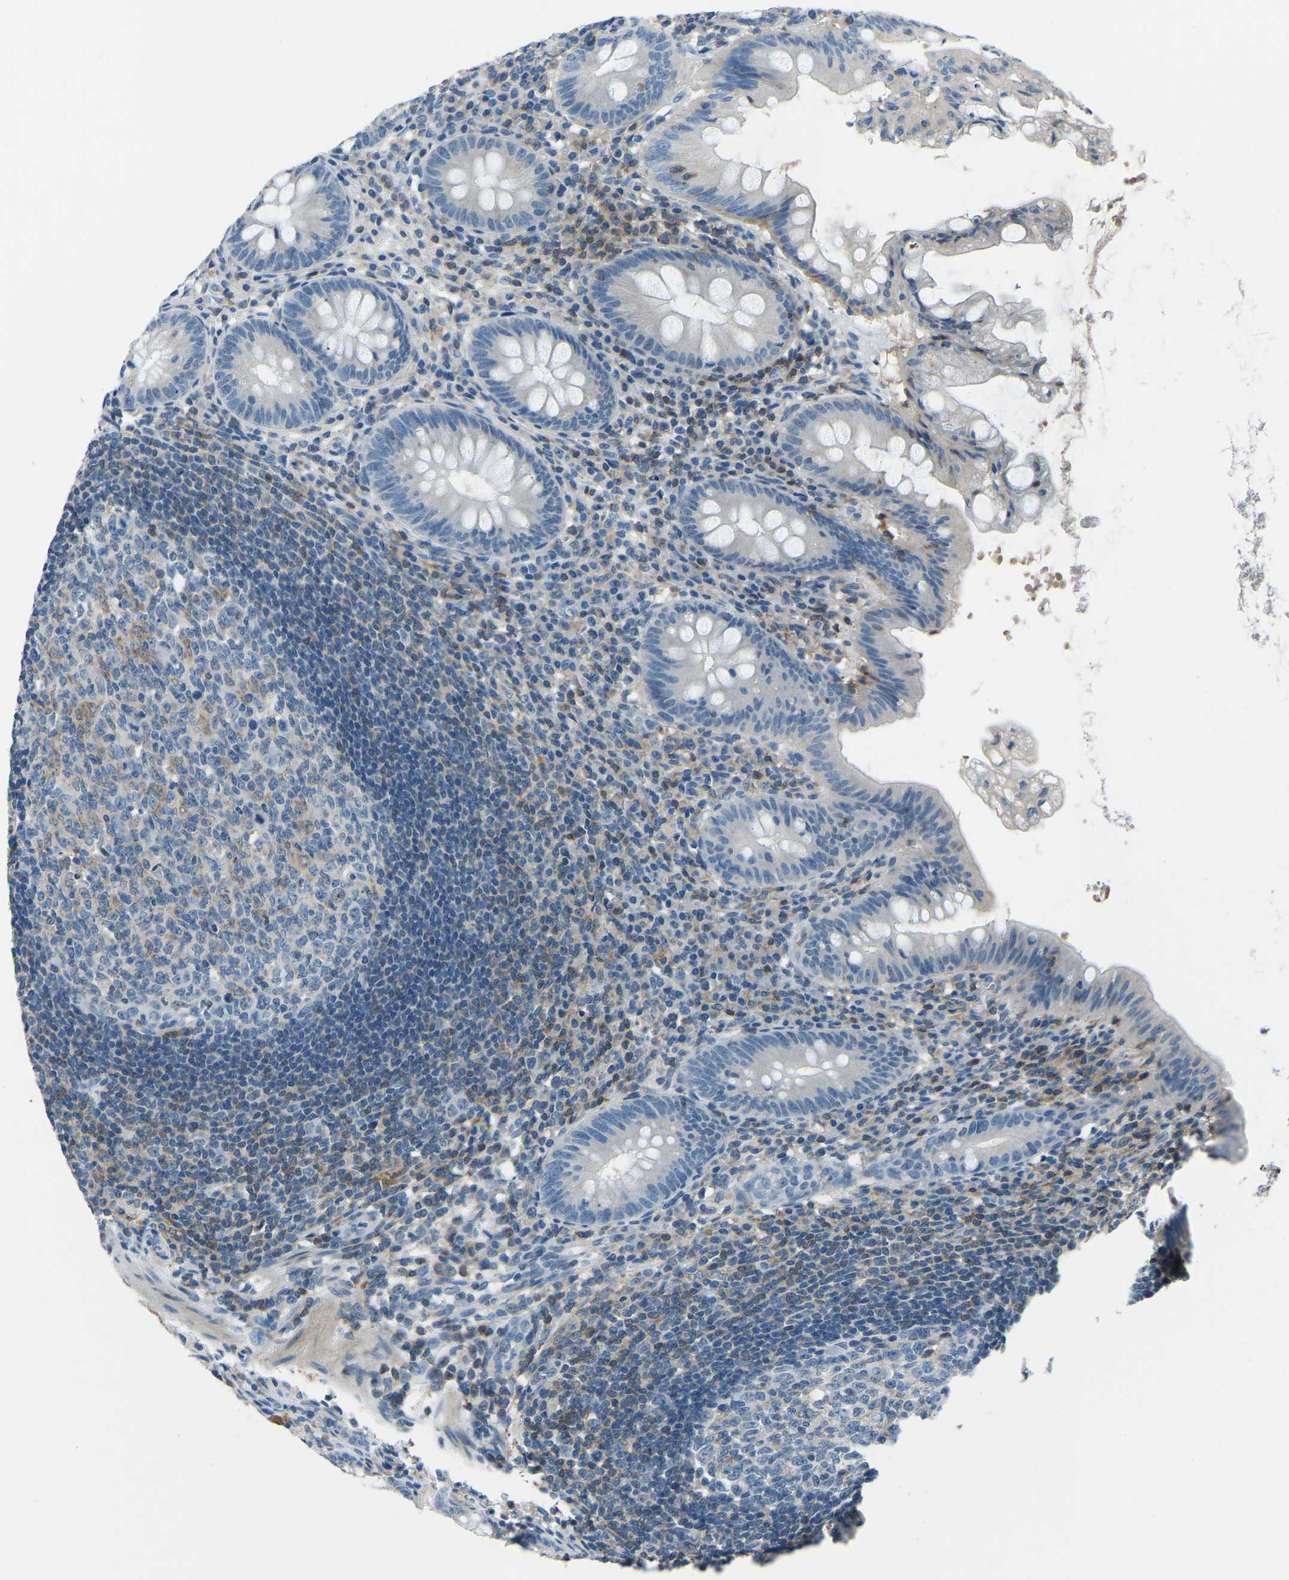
{"staining": {"intensity": "negative", "quantity": "none", "location": "none"}, "tissue": "appendix", "cell_type": "Glandular cells", "image_type": "normal", "snomed": [{"axis": "morphology", "description": "Normal tissue, NOS"}, {"axis": "topography", "description": "Appendix"}], "caption": "A high-resolution micrograph shows immunohistochemistry (IHC) staining of normal appendix, which shows no significant expression in glandular cells.", "gene": "XIRP1", "patient": {"sex": "male", "age": 56}}